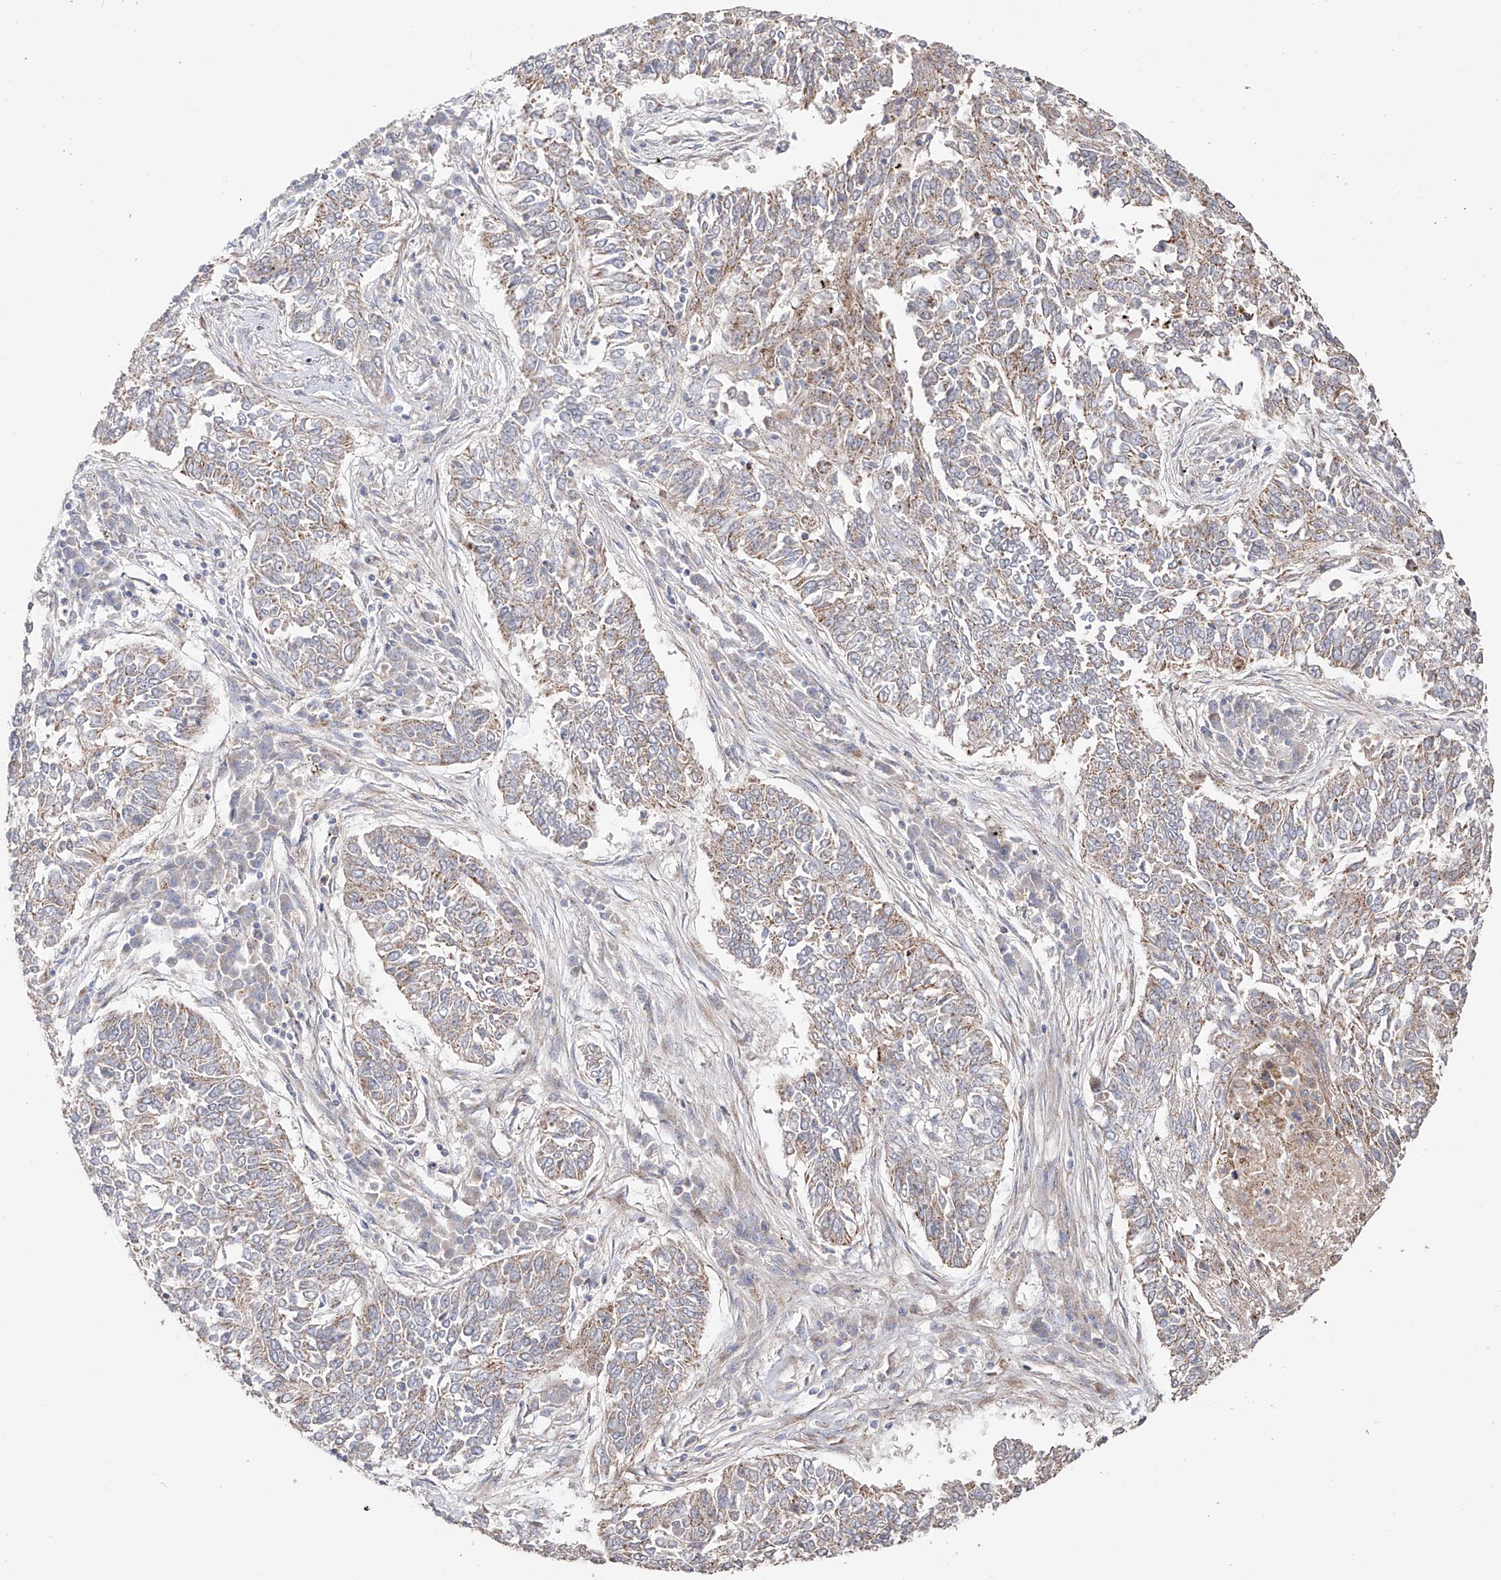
{"staining": {"intensity": "weak", "quantity": "<25%", "location": "cytoplasmic/membranous"}, "tissue": "lung cancer", "cell_type": "Tumor cells", "image_type": "cancer", "snomed": [{"axis": "morphology", "description": "Normal tissue, NOS"}, {"axis": "morphology", "description": "Squamous cell carcinoma, NOS"}, {"axis": "topography", "description": "Cartilage tissue"}, {"axis": "topography", "description": "Bronchus"}, {"axis": "topography", "description": "Lung"}], "caption": "This is a micrograph of immunohistochemistry staining of lung cancer, which shows no expression in tumor cells.", "gene": "YKT6", "patient": {"sex": "female", "age": 49}}